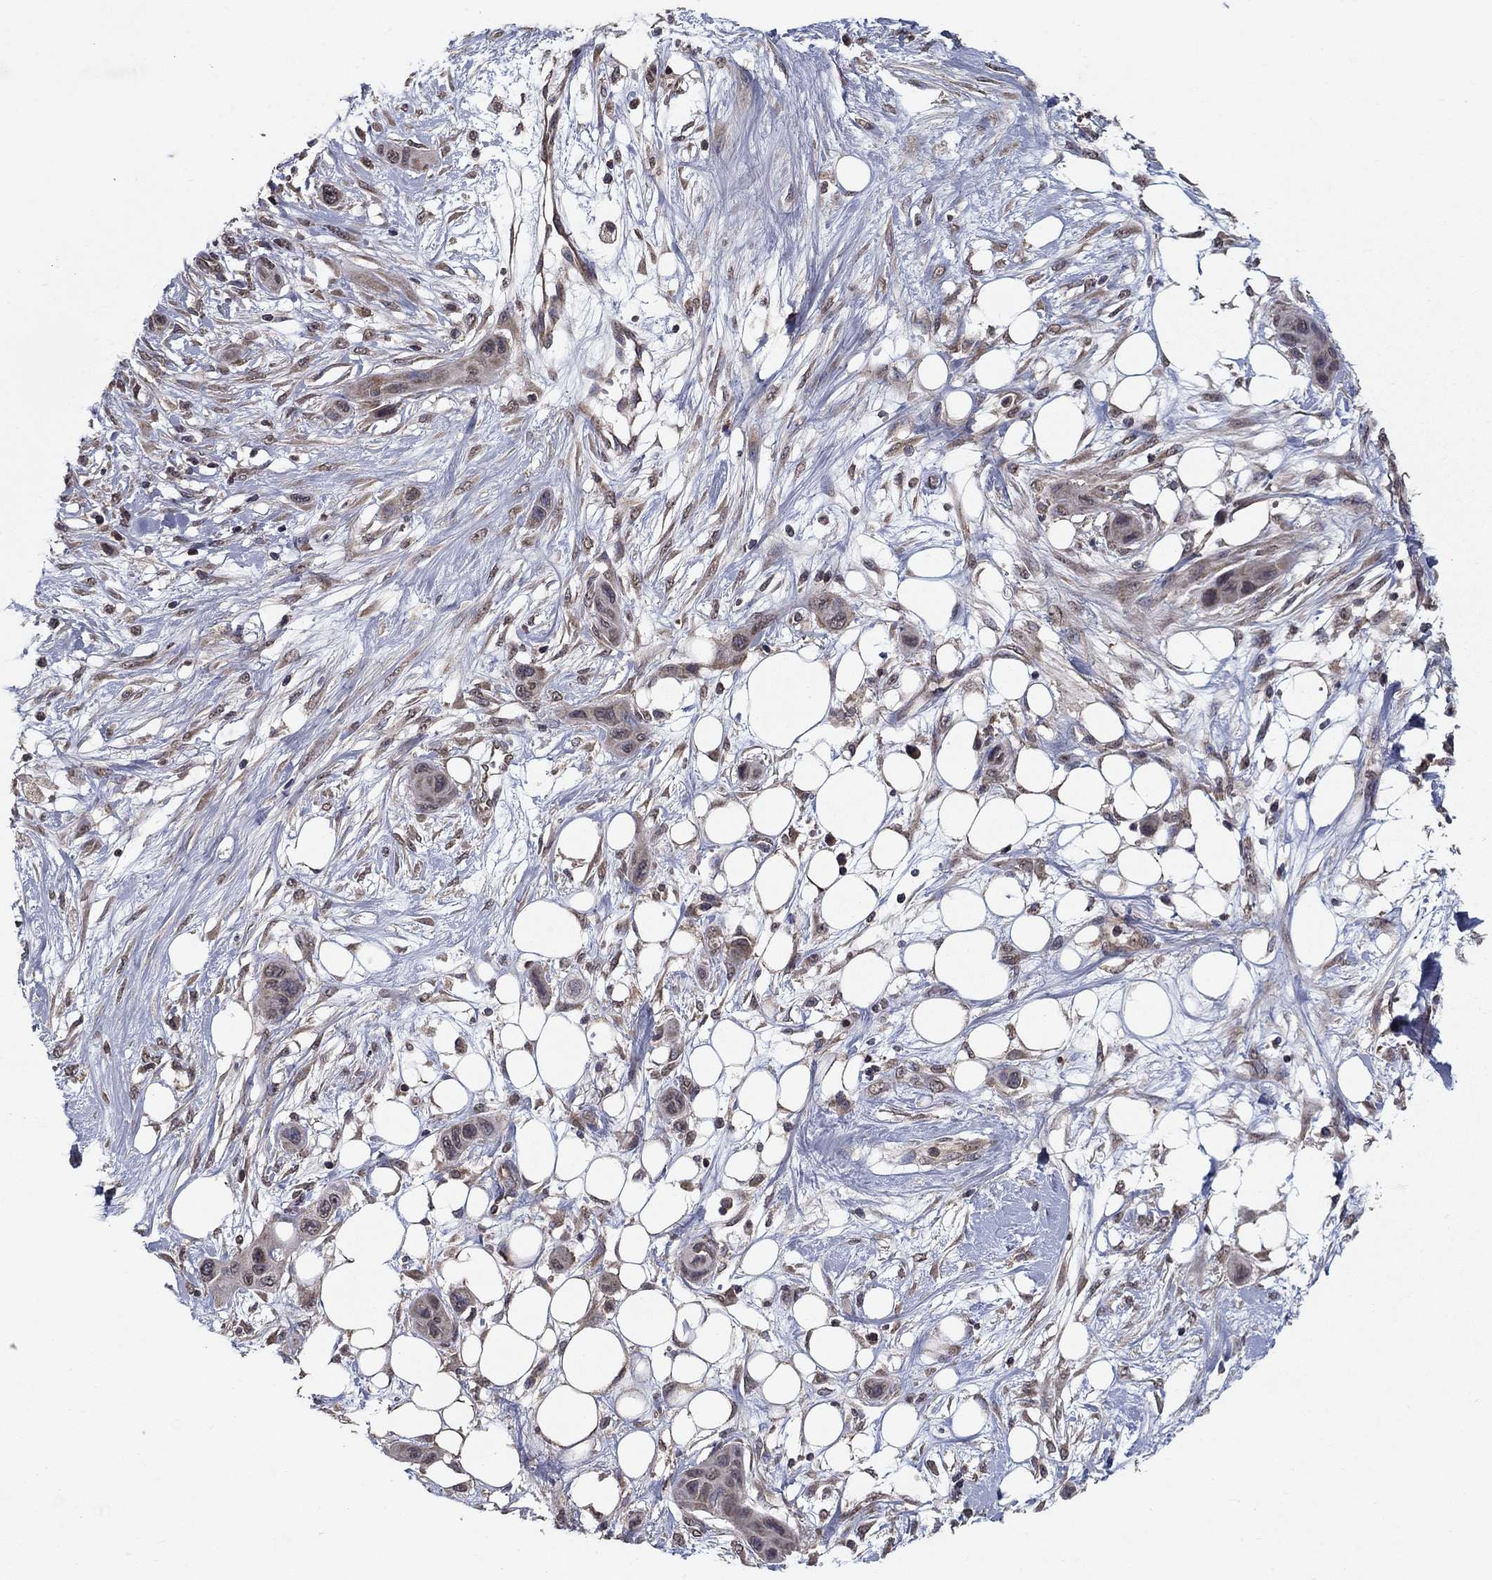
{"staining": {"intensity": "weak", "quantity": "<25%", "location": "cytoplasmic/membranous"}, "tissue": "skin cancer", "cell_type": "Tumor cells", "image_type": "cancer", "snomed": [{"axis": "morphology", "description": "Squamous cell carcinoma, NOS"}, {"axis": "topography", "description": "Skin"}], "caption": "There is no significant staining in tumor cells of skin squamous cell carcinoma. The staining was performed using DAB to visualize the protein expression in brown, while the nuclei were stained in blue with hematoxylin (Magnification: 20x).", "gene": "SLC2A13", "patient": {"sex": "male", "age": 79}}